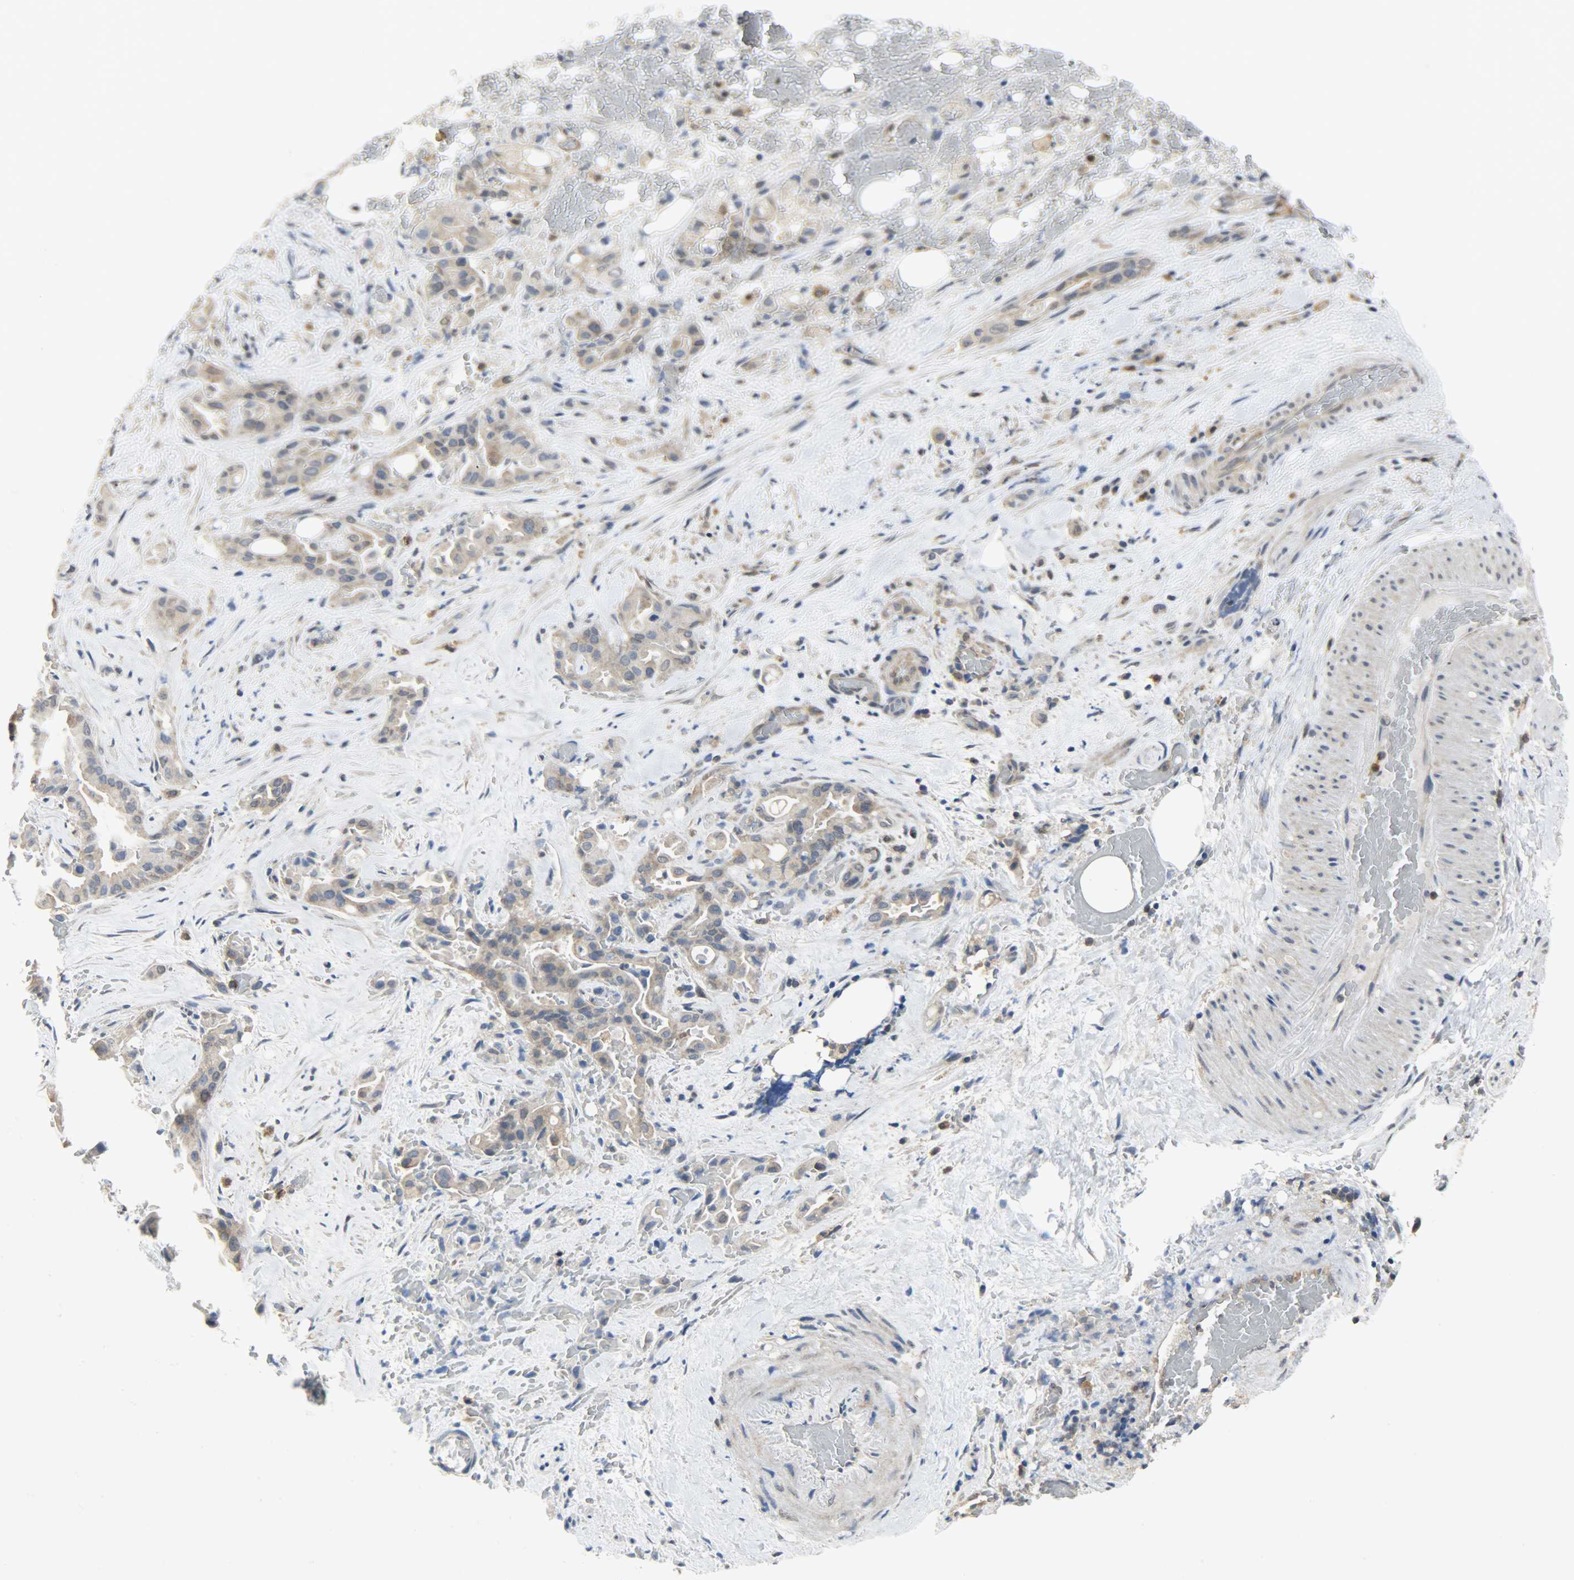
{"staining": {"intensity": "moderate", "quantity": ">75%", "location": "cytoplasmic/membranous"}, "tissue": "liver cancer", "cell_type": "Tumor cells", "image_type": "cancer", "snomed": [{"axis": "morphology", "description": "Cholangiocarcinoma"}, {"axis": "topography", "description": "Liver"}], "caption": "This histopathology image demonstrates liver cancer (cholangiocarcinoma) stained with immunohistochemistry to label a protein in brown. The cytoplasmic/membranous of tumor cells show moderate positivity for the protein. Nuclei are counter-stained blue.", "gene": "TRIM21", "patient": {"sex": "female", "age": 68}}